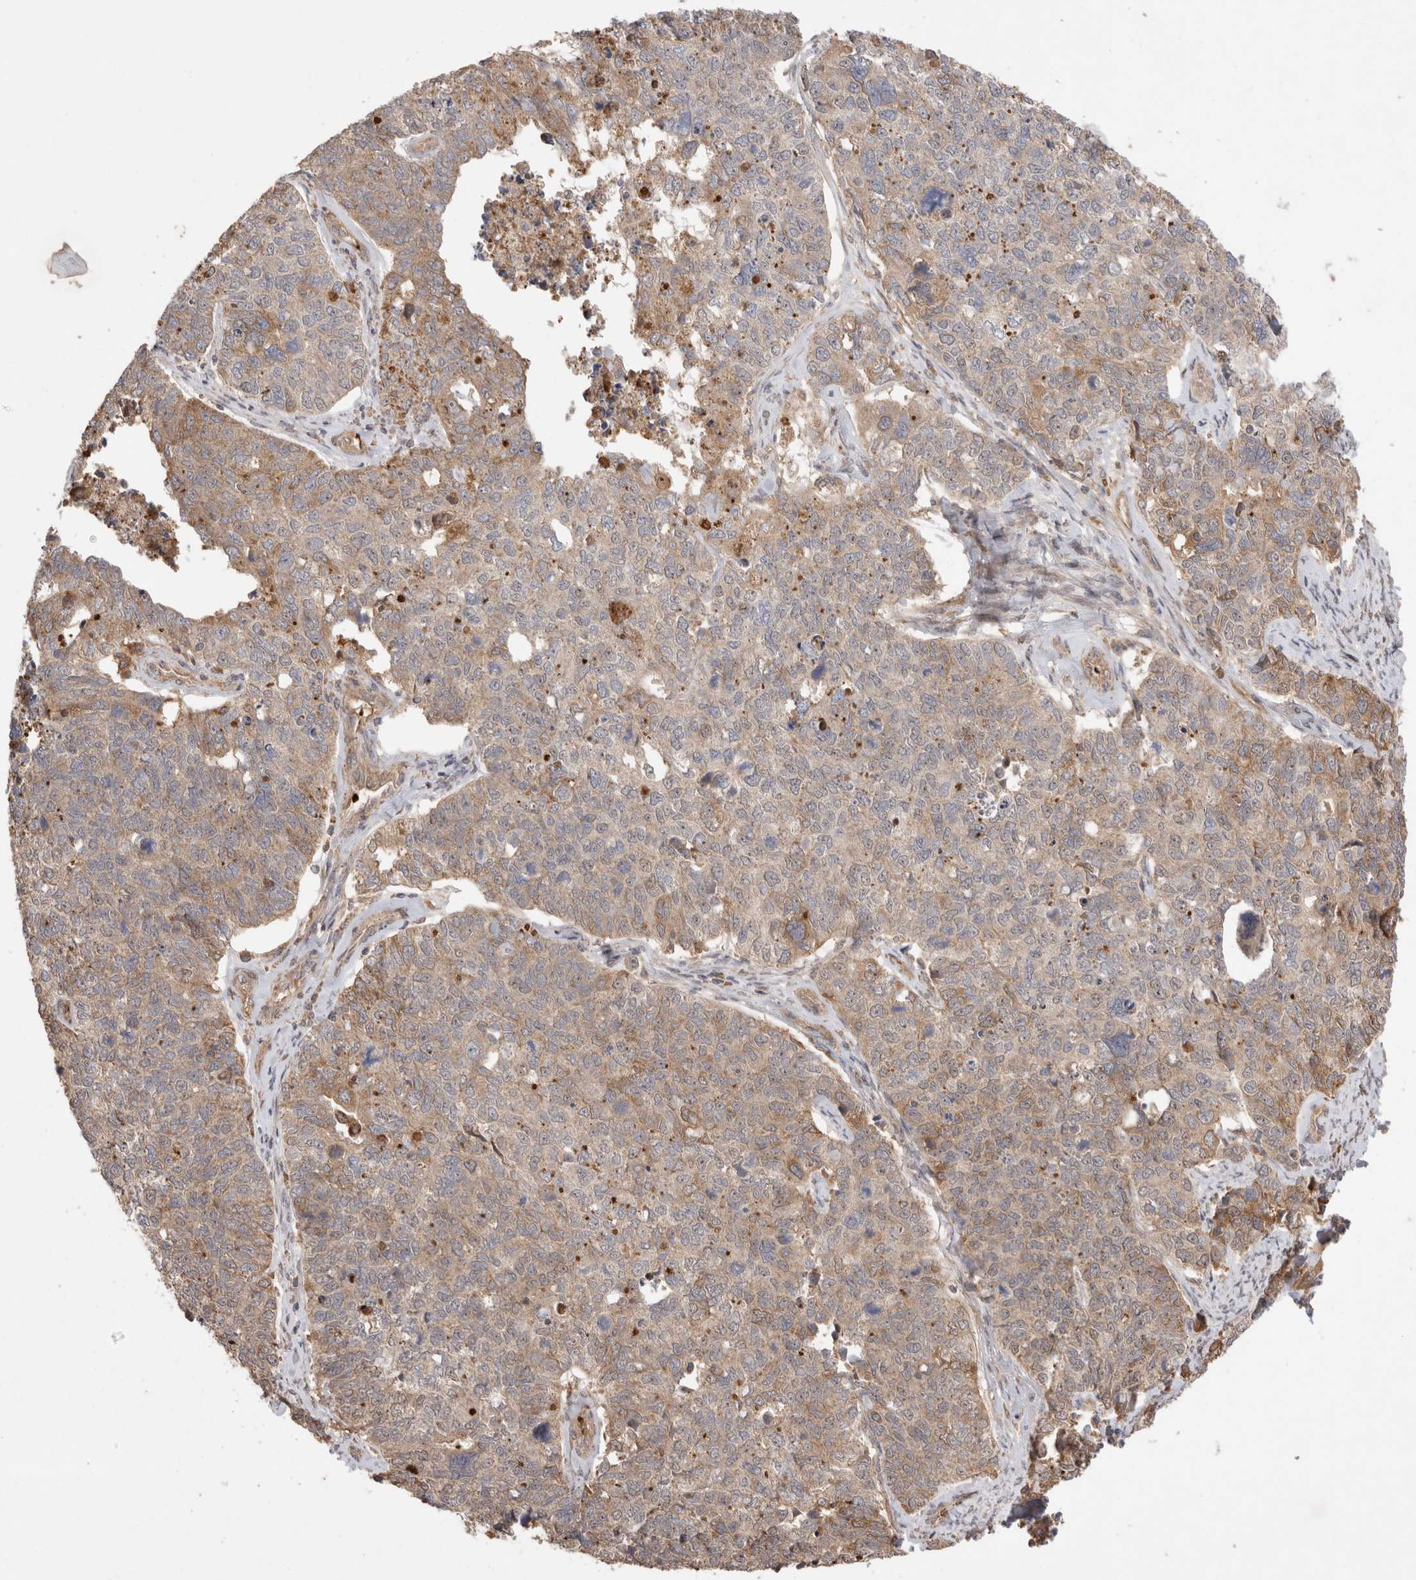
{"staining": {"intensity": "moderate", "quantity": "<25%", "location": "cytoplasmic/membranous"}, "tissue": "cervical cancer", "cell_type": "Tumor cells", "image_type": "cancer", "snomed": [{"axis": "morphology", "description": "Squamous cell carcinoma, NOS"}, {"axis": "topography", "description": "Cervix"}], "caption": "About <25% of tumor cells in cervical cancer exhibit moderate cytoplasmic/membranous protein positivity as visualized by brown immunohistochemical staining.", "gene": "FAM221A", "patient": {"sex": "female", "age": 63}}